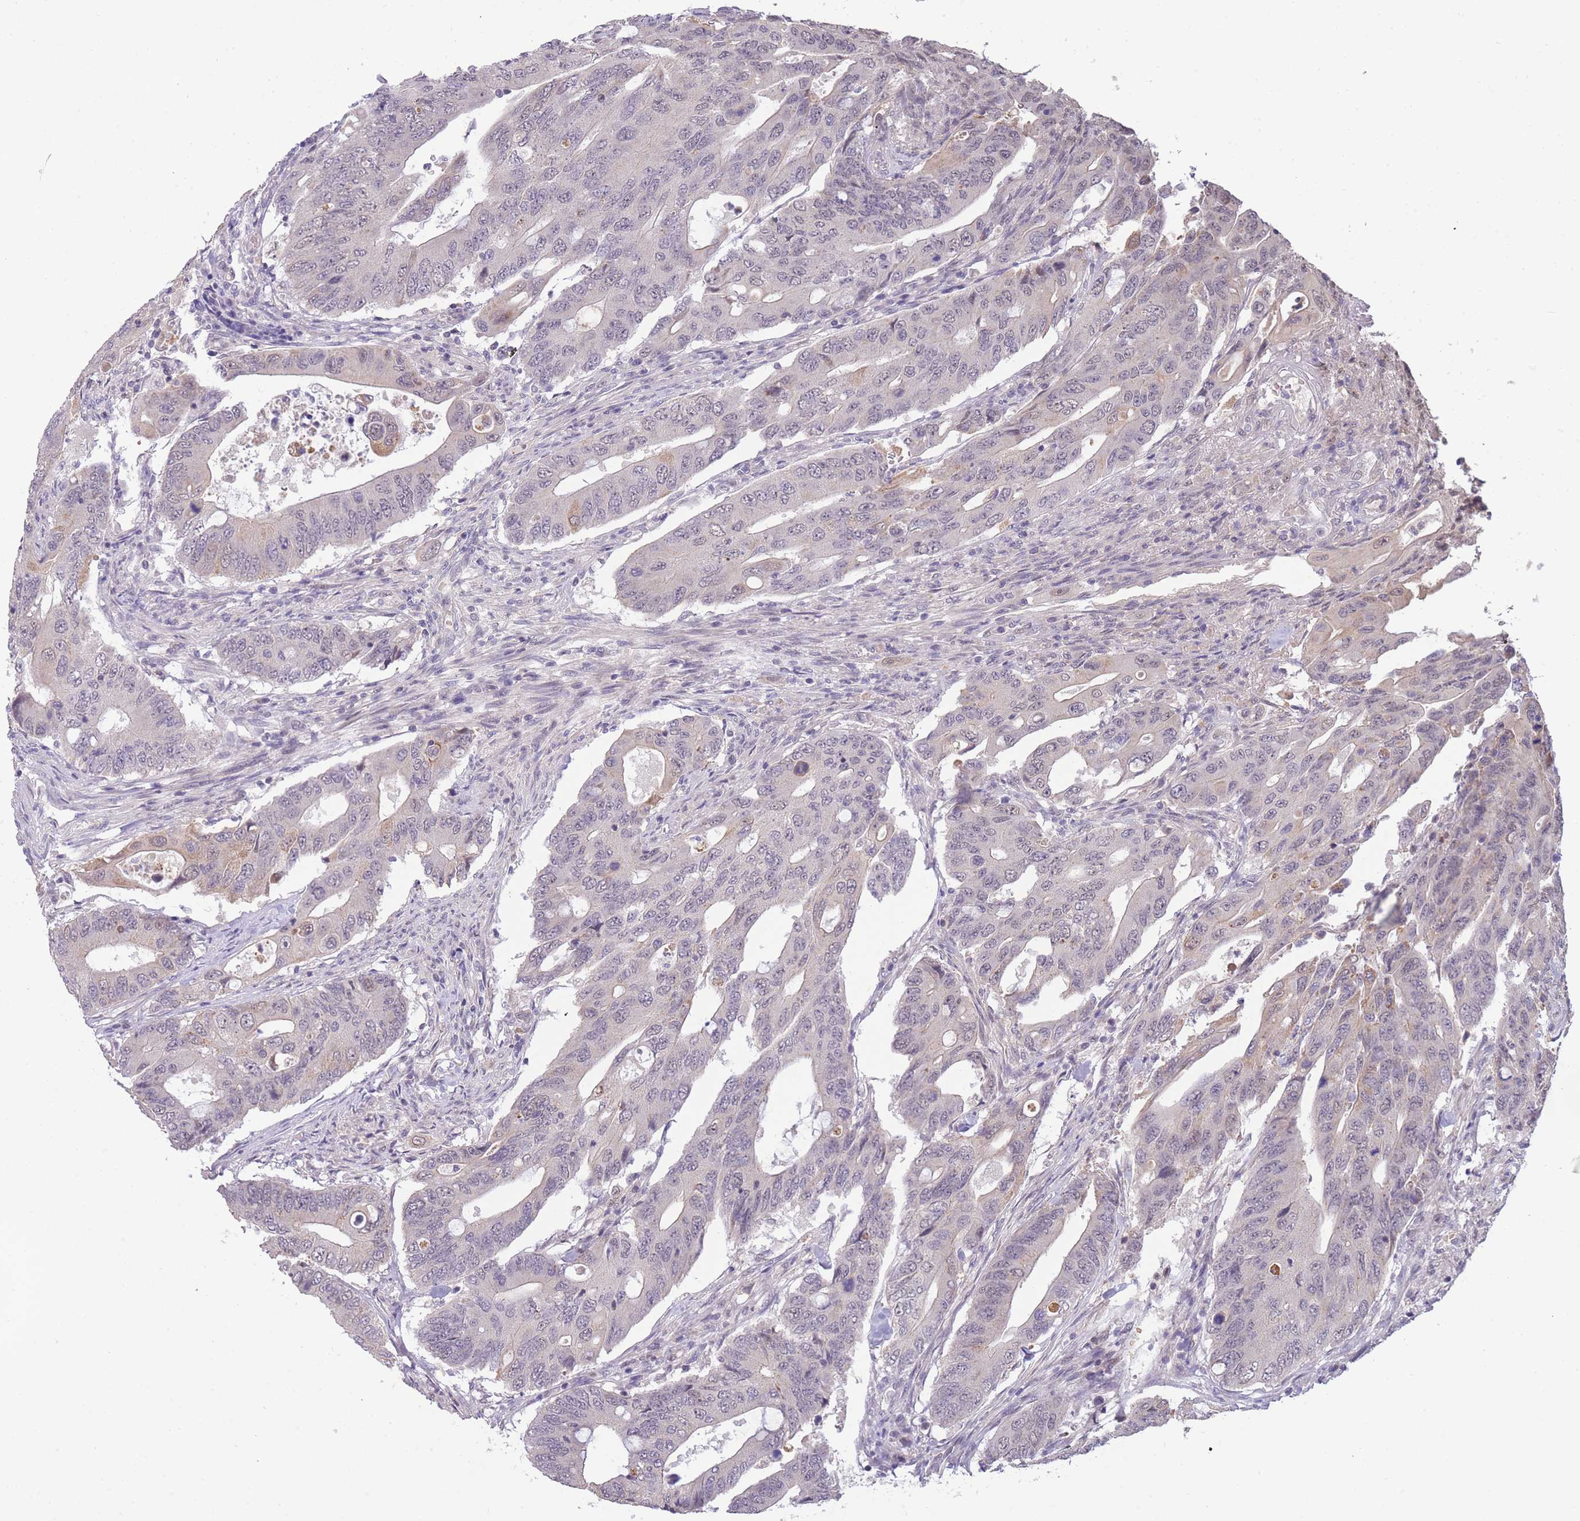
{"staining": {"intensity": "weak", "quantity": "<25%", "location": "cytoplasmic/membranous"}, "tissue": "colorectal cancer", "cell_type": "Tumor cells", "image_type": "cancer", "snomed": [{"axis": "morphology", "description": "Adenocarcinoma, NOS"}, {"axis": "topography", "description": "Colon"}], "caption": "The micrograph exhibits no significant positivity in tumor cells of colorectal adenocarcinoma. The staining was performed using DAB to visualize the protein expression in brown, while the nuclei were stained in blue with hematoxylin (Magnification: 20x).", "gene": "GOLGA6L25", "patient": {"sex": "male", "age": 71}}